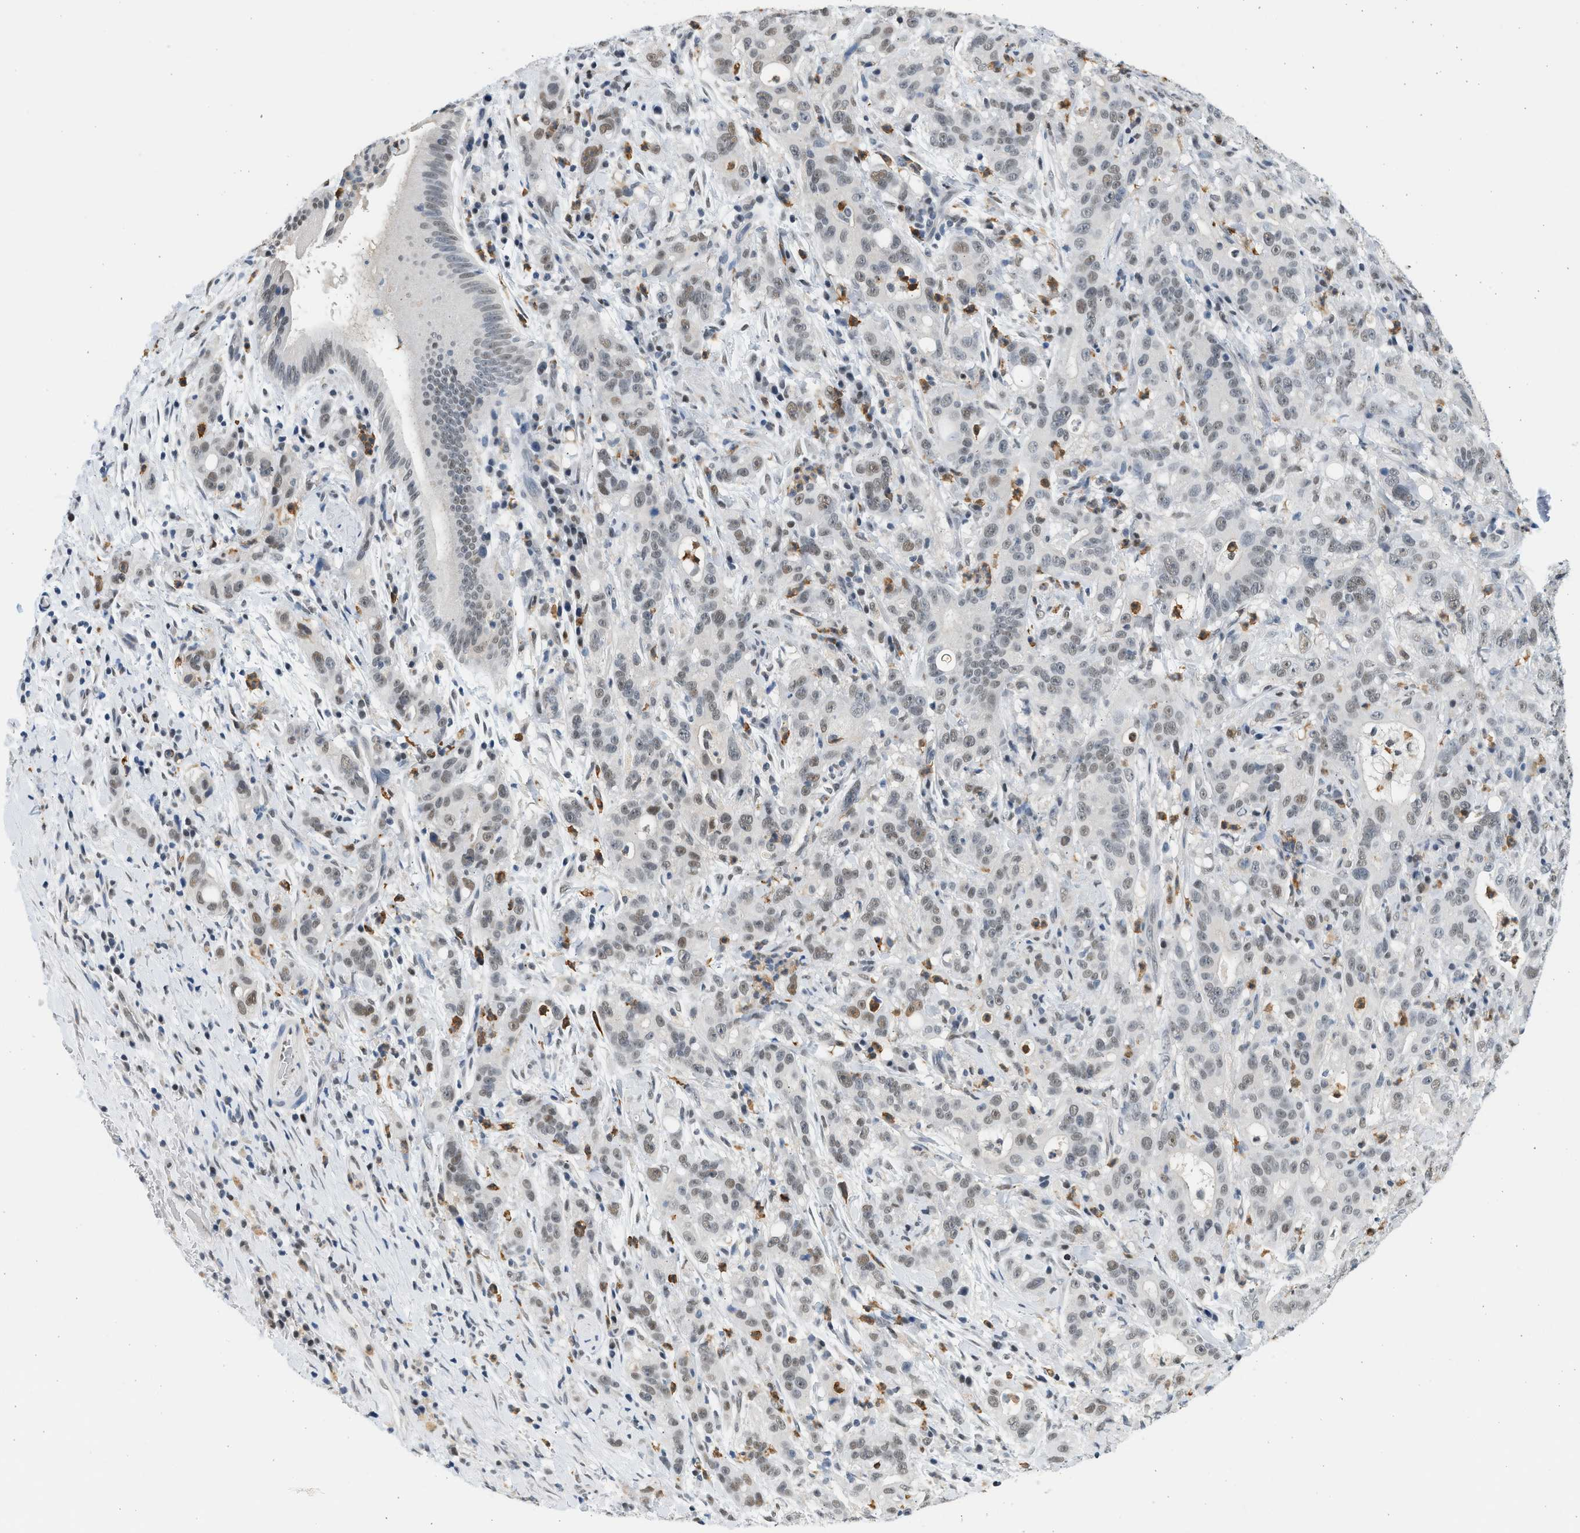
{"staining": {"intensity": "weak", "quantity": "<25%", "location": "nuclear"}, "tissue": "liver cancer", "cell_type": "Tumor cells", "image_type": "cancer", "snomed": [{"axis": "morphology", "description": "Cholangiocarcinoma"}, {"axis": "topography", "description": "Liver"}], "caption": "This is an immunohistochemistry image of liver cholangiocarcinoma. There is no staining in tumor cells.", "gene": "HIPK1", "patient": {"sex": "female", "age": 38}}